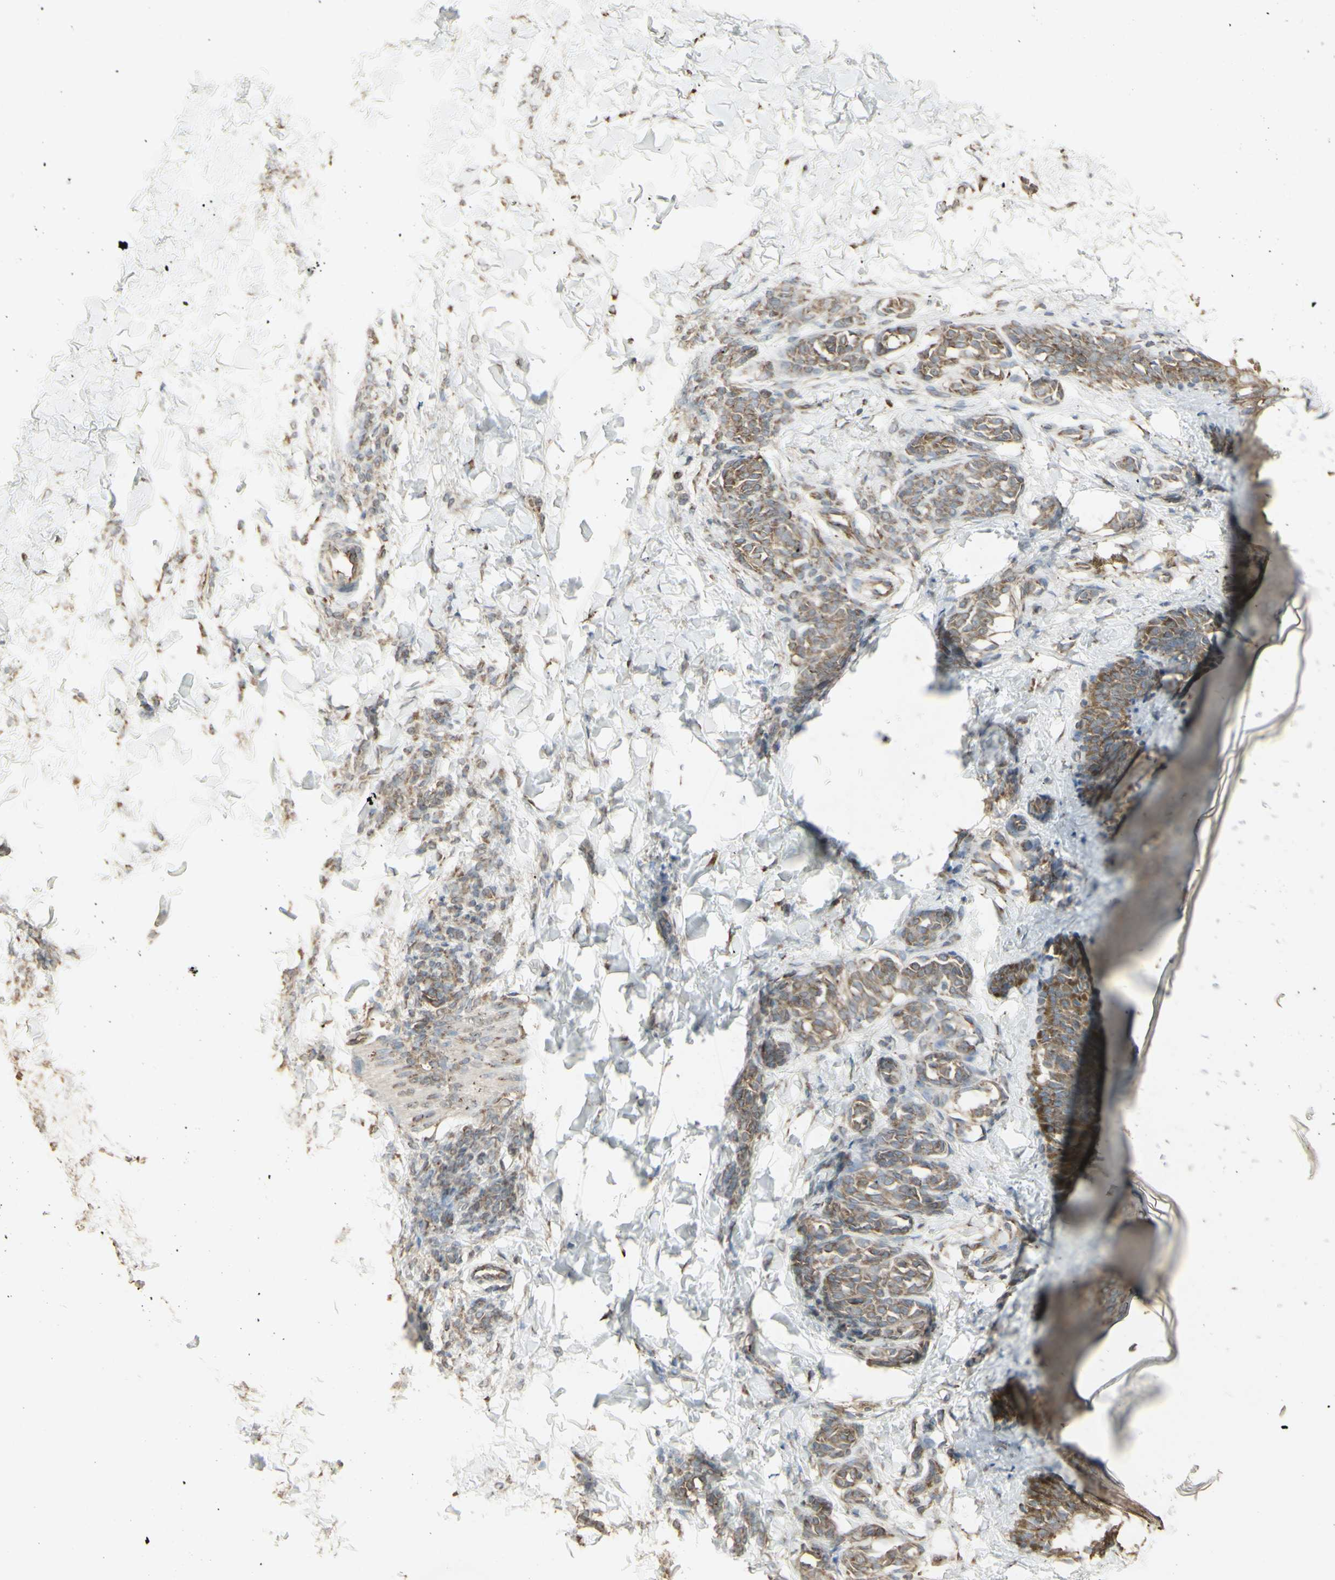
{"staining": {"intensity": "moderate", "quantity": "25%-75%", "location": "cytoplasmic/membranous"}, "tissue": "skin", "cell_type": "Fibroblasts", "image_type": "normal", "snomed": [{"axis": "morphology", "description": "Normal tissue, NOS"}, {"axis": "topography", "description": "Skin"}], "caption": "Brown immunohistochemical staining in normal skin demonstrates moderate cytoplasmic/membranous positivity in approximately 25%-75% of fibroblasts. (DAB (3,3'-diaminobenzidine) IHC, brown staining for protein, blue staining for nuclei).", "gene": "EEF1B2", "patient": {"sex": "male", "age": 16}}